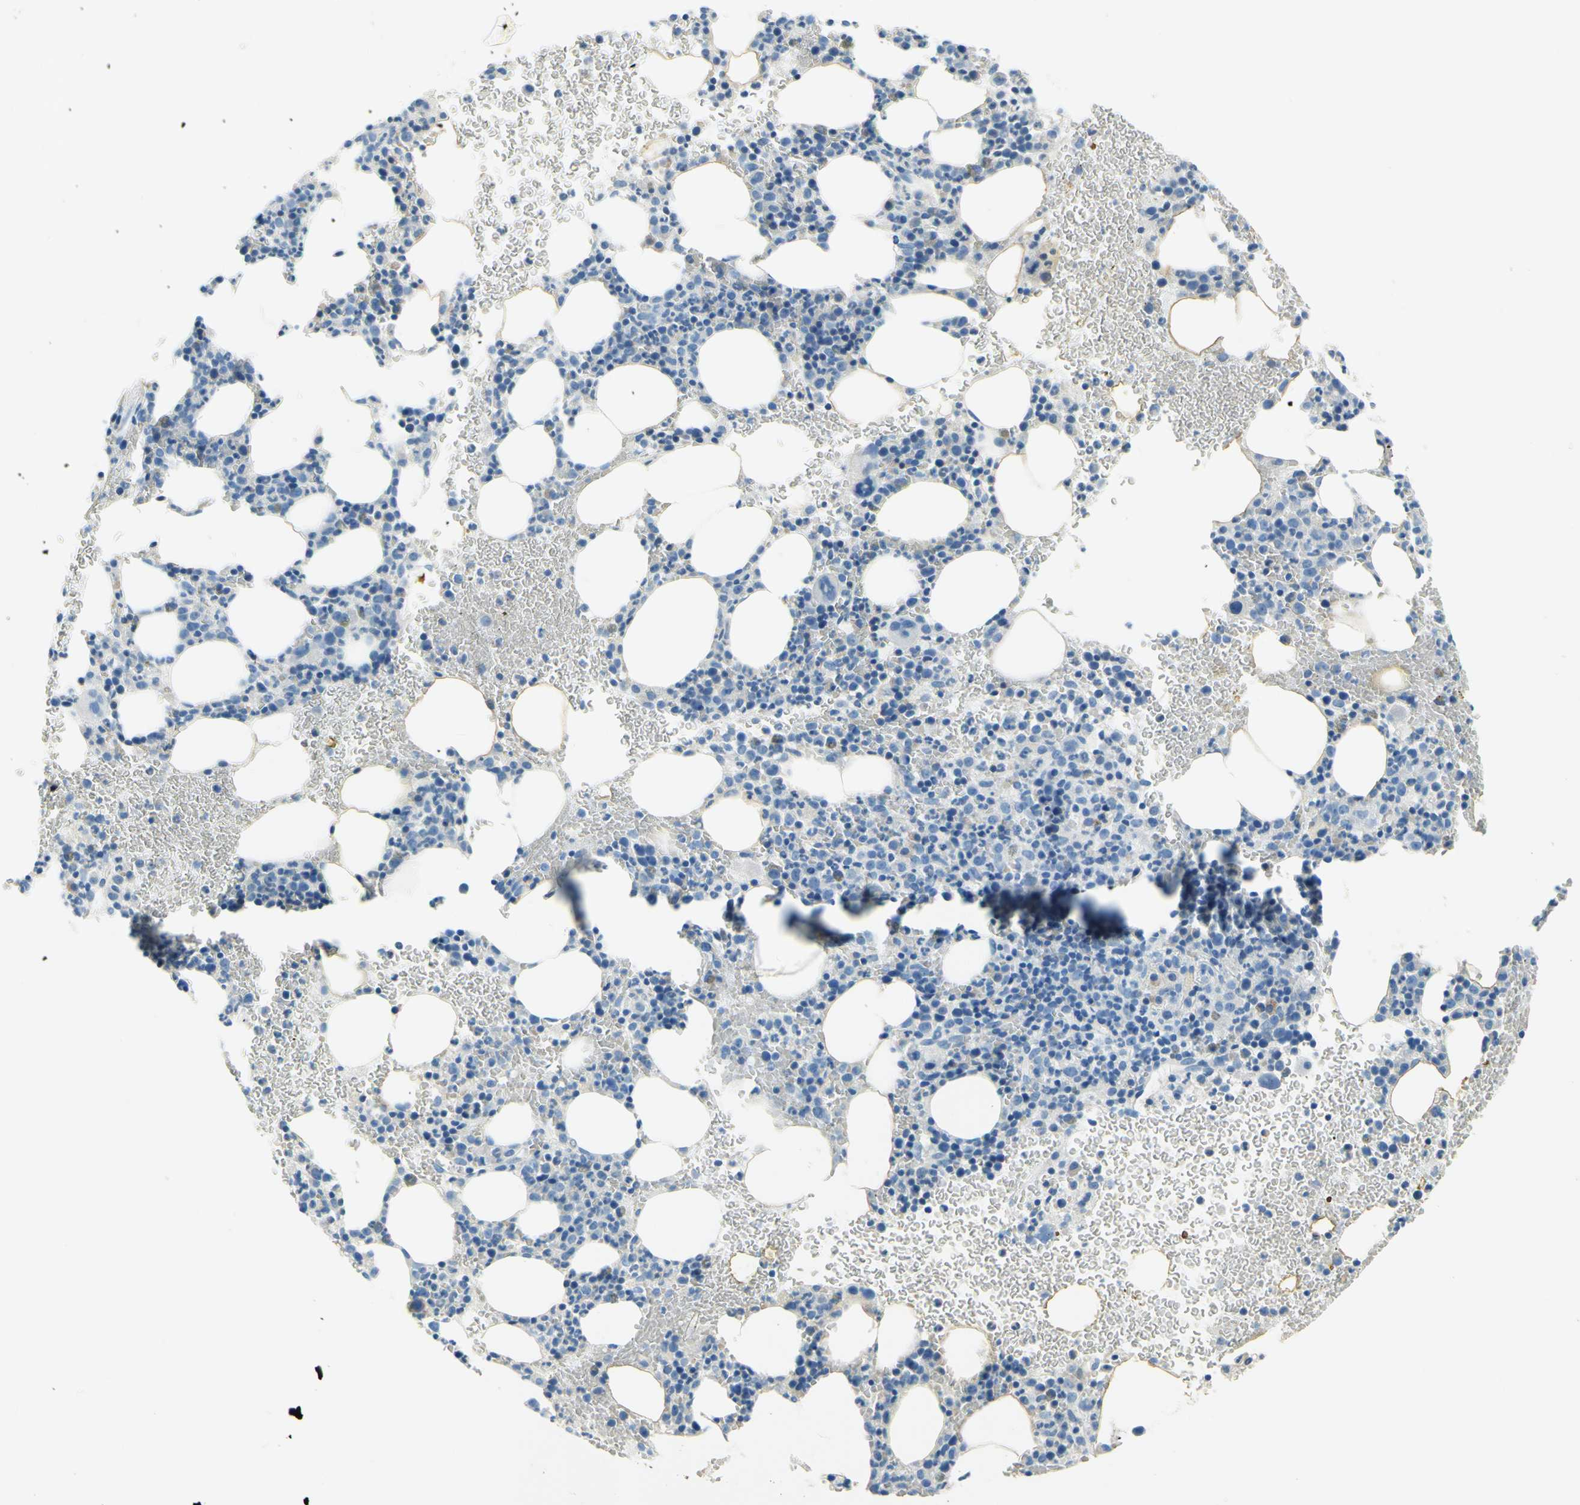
{"staining": {"intensity": "weak", "quantity": "<25%", "location": "cytoplasmic/membranous"}, "tissue": "bone marrow", "cell_type": "Hematopoietic cells", "image_type": "normal", "snomed": [{"axis": "morphology", "description": "Normal tissue, NOS"}, {"axis": "morphology", "description": "Inflammation, NOS"}, {"axis": "topography", "description": "Bone marrow"}], "caption": "High power microscopy photomicrograph of an immunohistochemistry photomicrograph of benign bone marrow, revealing no significant positivity in hematopoietic cells.", "gene": "DCT", "patient": {"sex": "female", "age": 54}}